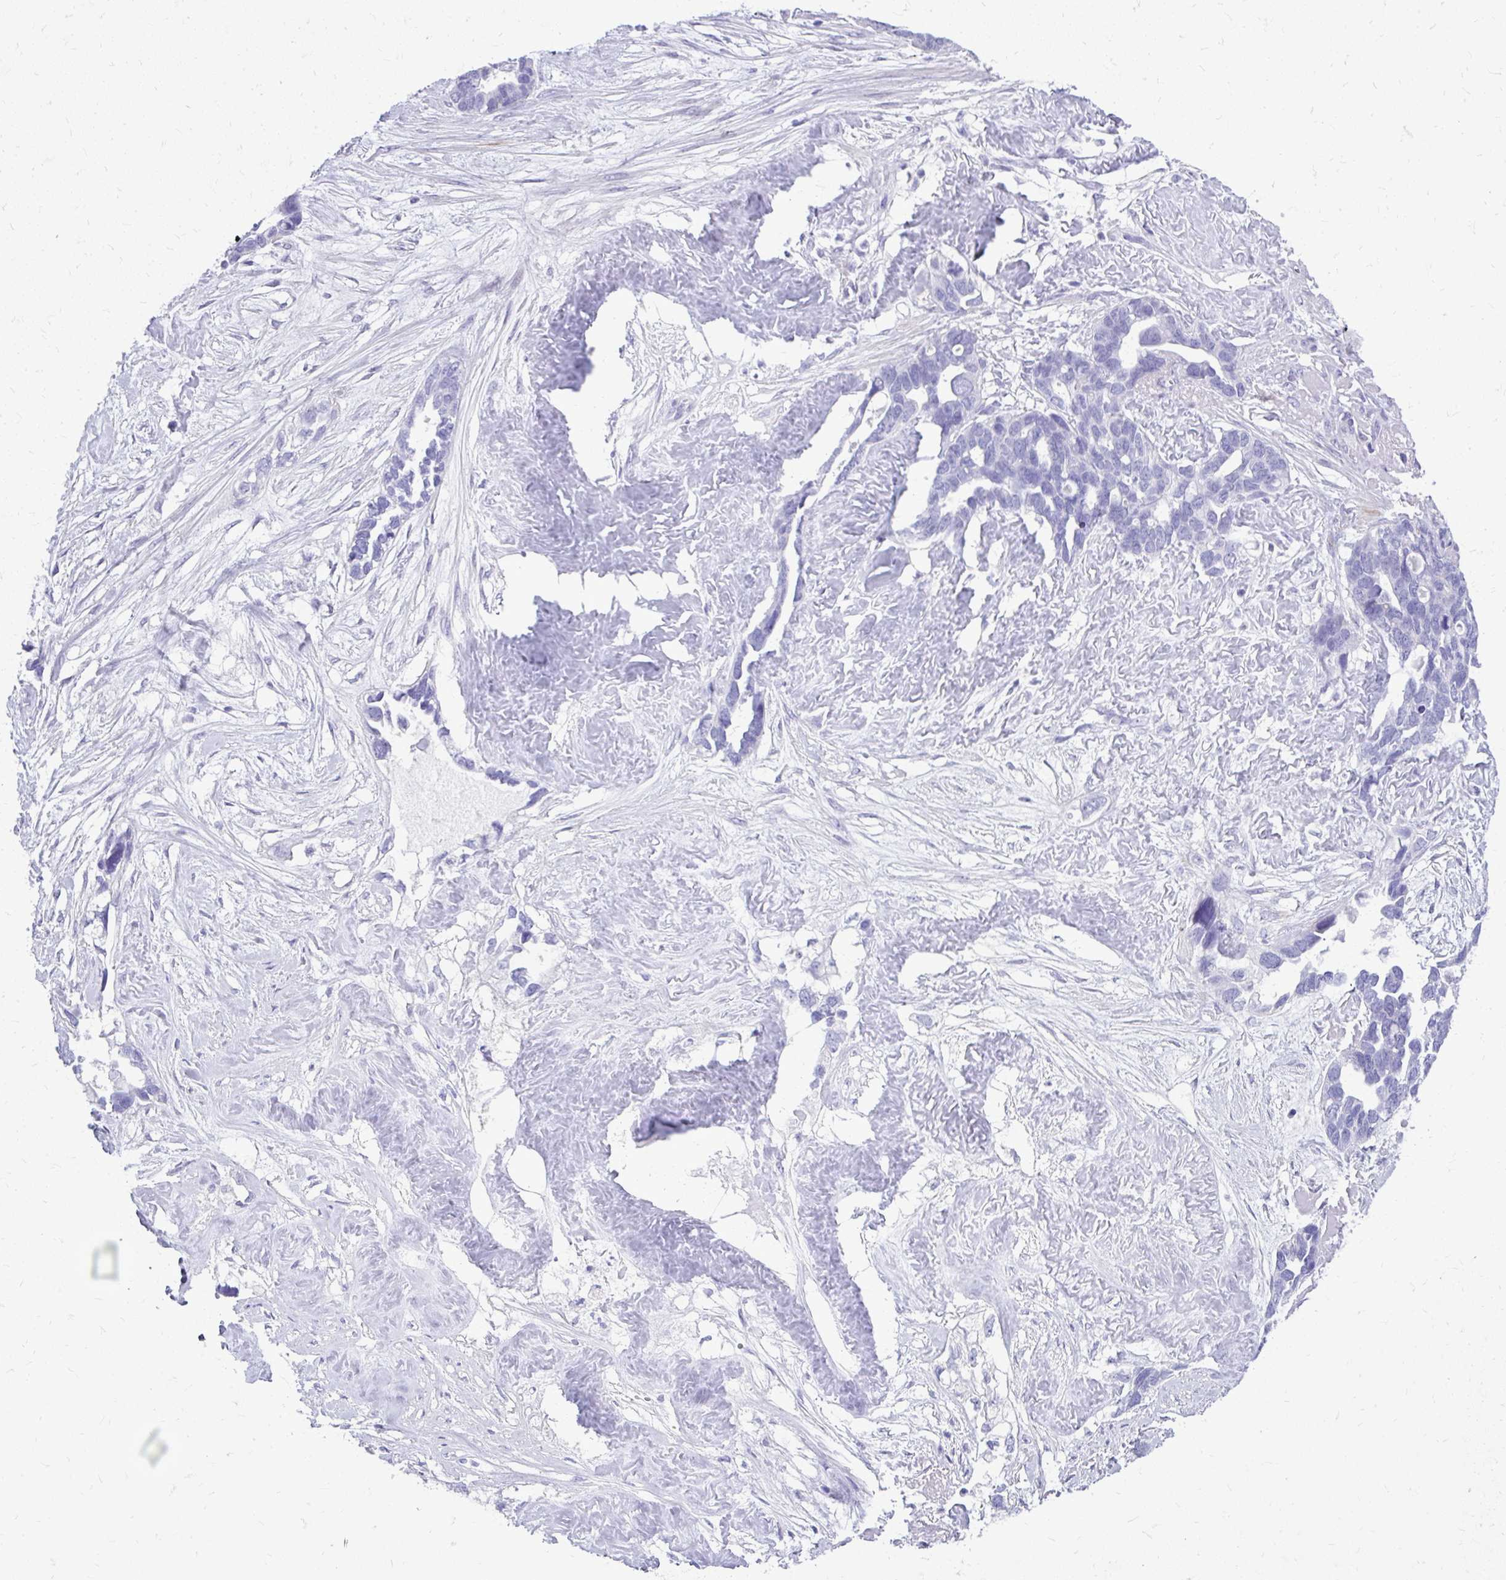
{"staining": {"intensity": "negative", "quantity": "none", "location": "none"}, "tissue": "ovarian cancer", "cell_type": "Tumor cells", "image_type": "cancer", "snomed": [{"axis": "morphology", "description": "Cystadenocarcinoma, serous, NOS"}, {"axis": "topography", "description": "Ovary"}], "caption": "Tumor cells are negative for brown protein staining in serous cystadenocarcinoma (ovarian).", "gene": "BCL6B", "patient": {"sex": "female", "age": 54}}